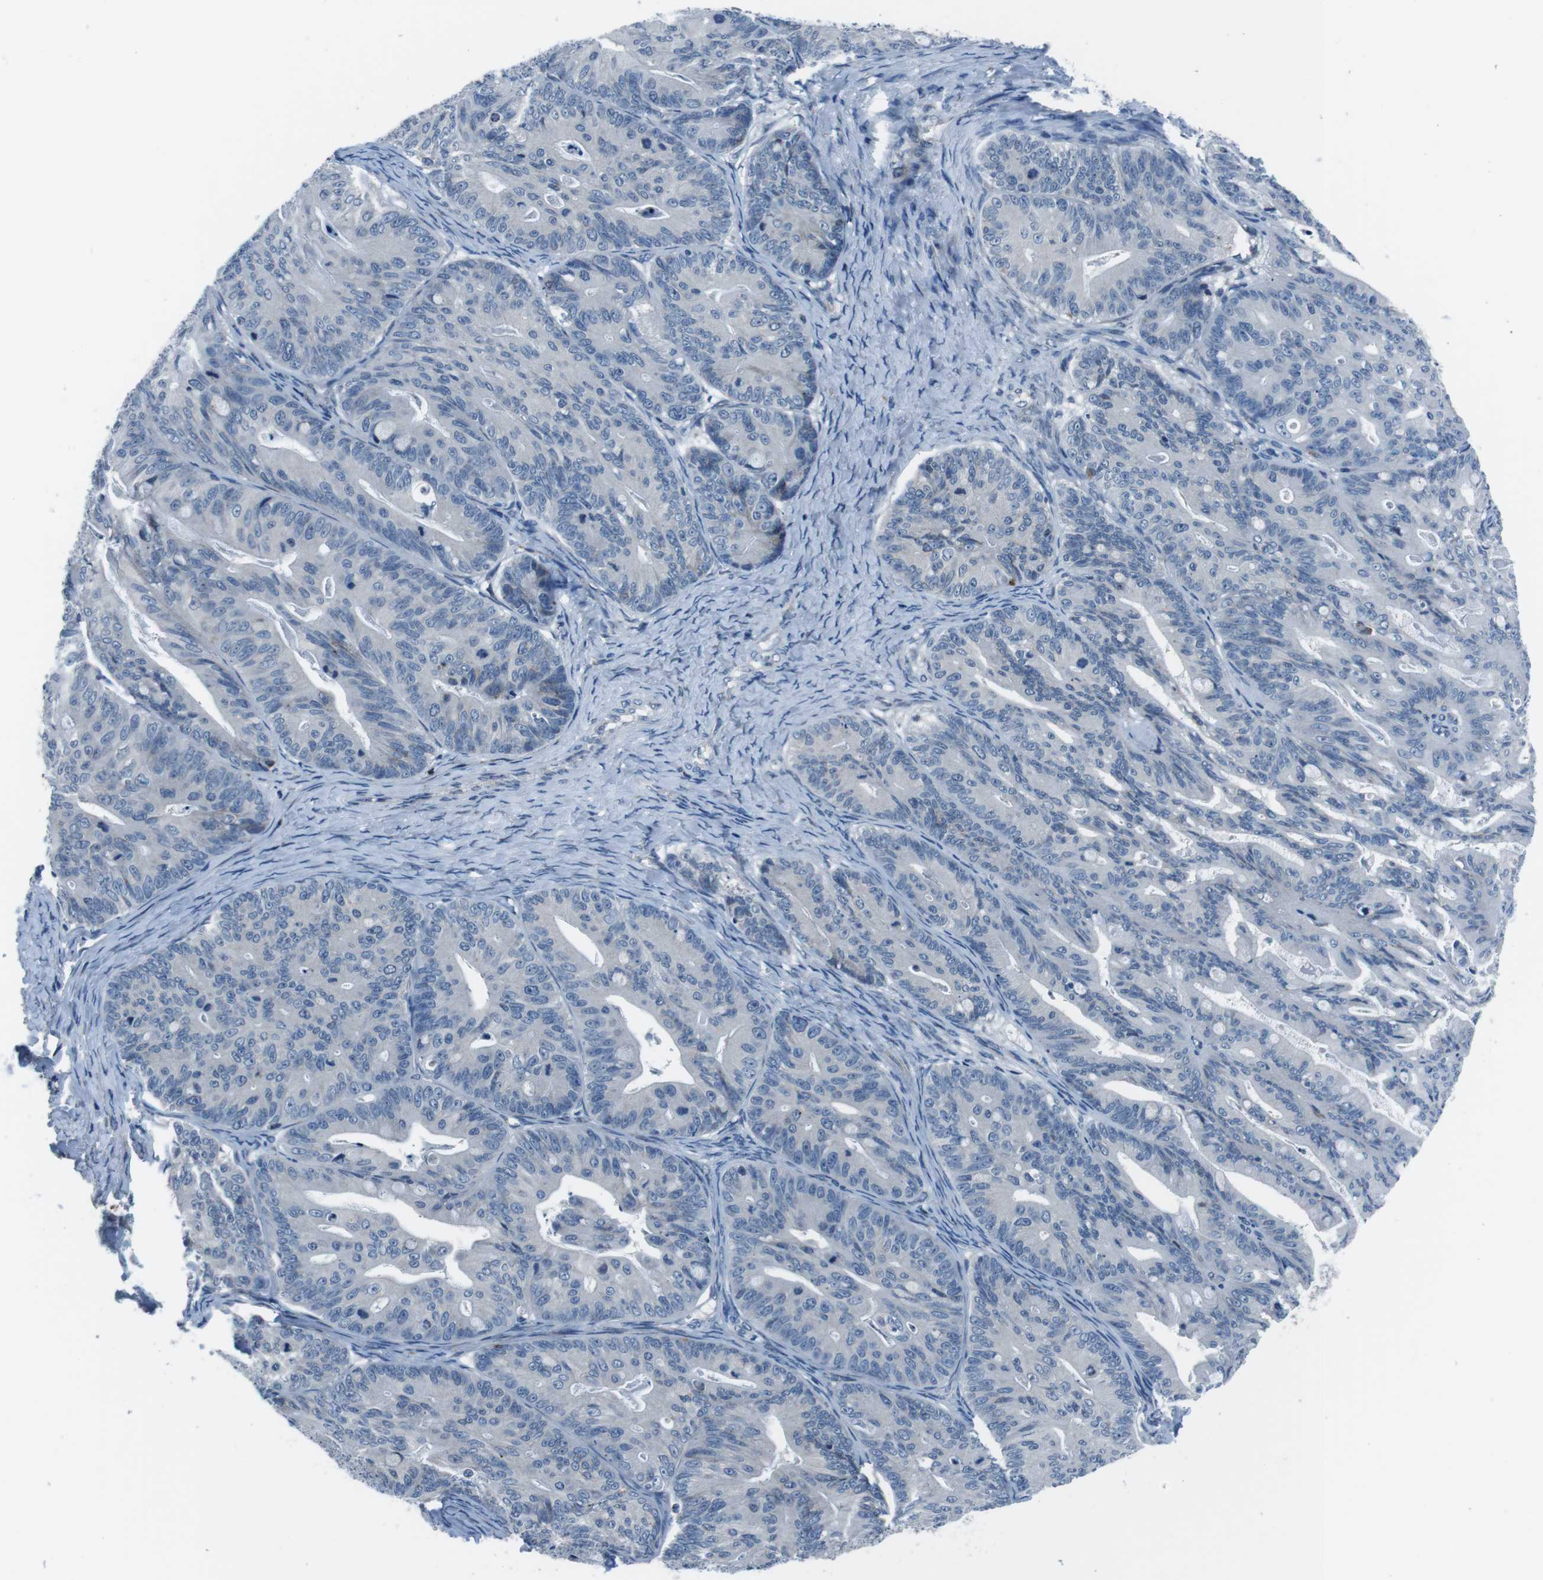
{"staining": {"intensity": "negative", "quantity": "none", "location": "none"}, "tissue": "ovarian cancer", "cell_type": "Tumor cells", "image_type": "cancer", "snomed": [{"axis": "morphology", "description": "Cystadenocarcinoma, mucinous, NOS"}, {"axis": "topography", "description": "Ovary"}], "caption": "The image demonstrates no significant expression in tumor cells of mucinous cystadenocarcinoma (ovarian). (Brightfield microscopy of DAB (3,3'-diaminobenzidine) IHC at high magnification).", "gene": "NUCB2", "patient": {"sex": "female", "age": 37}}